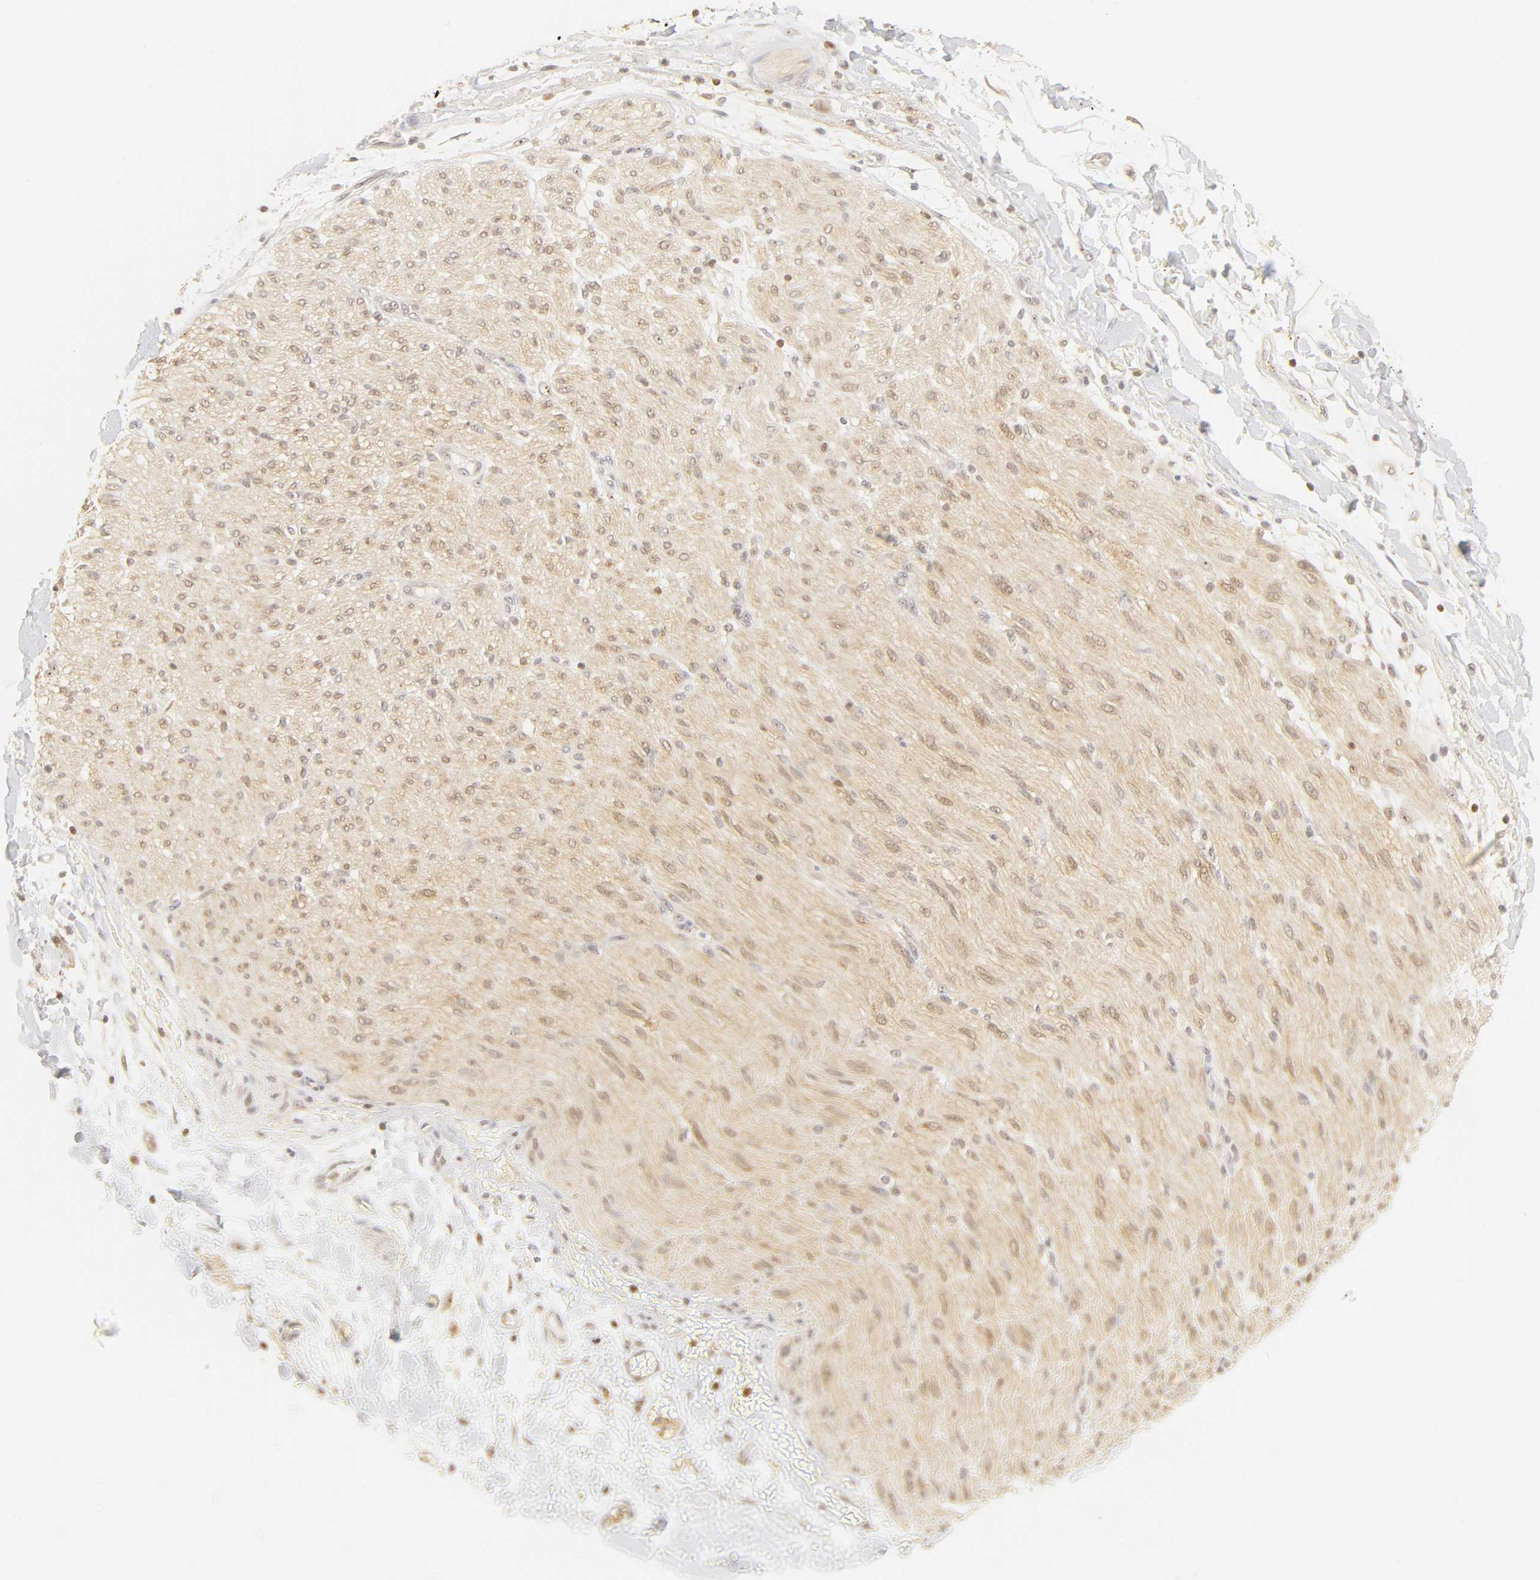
{"staining": {"intensity": "moderate", "quantity": "<25%", "location": "cytoplasmic/membranous,nuclear"}, "tissue": "adipose tissue", "cell_type": "Adipocytes", "image_type": "normal", "snomed": [{"axis": "morphology", "description": "Normal tissue, NOS"}, {"axis": "morphology", "description": "Cholangiocarcinoma"}, {"axis": "topography", "description": "Liver"}, {"axis": "topography", "description": "Peripheral nerve tissue"}], "caption": "Adipose tissue stained with DAB (3,3'-diaminobenzidine) immunohistochemistry (IHC) reveals low levels of moderate cytoplasmic/membranous,nuclear staining in about <25% of adipocytes. (Brightfield microscopy of DAB IHC at high magnification).", "gene": "KIF2A", "patient": {"sex": "male", "age": 50}}